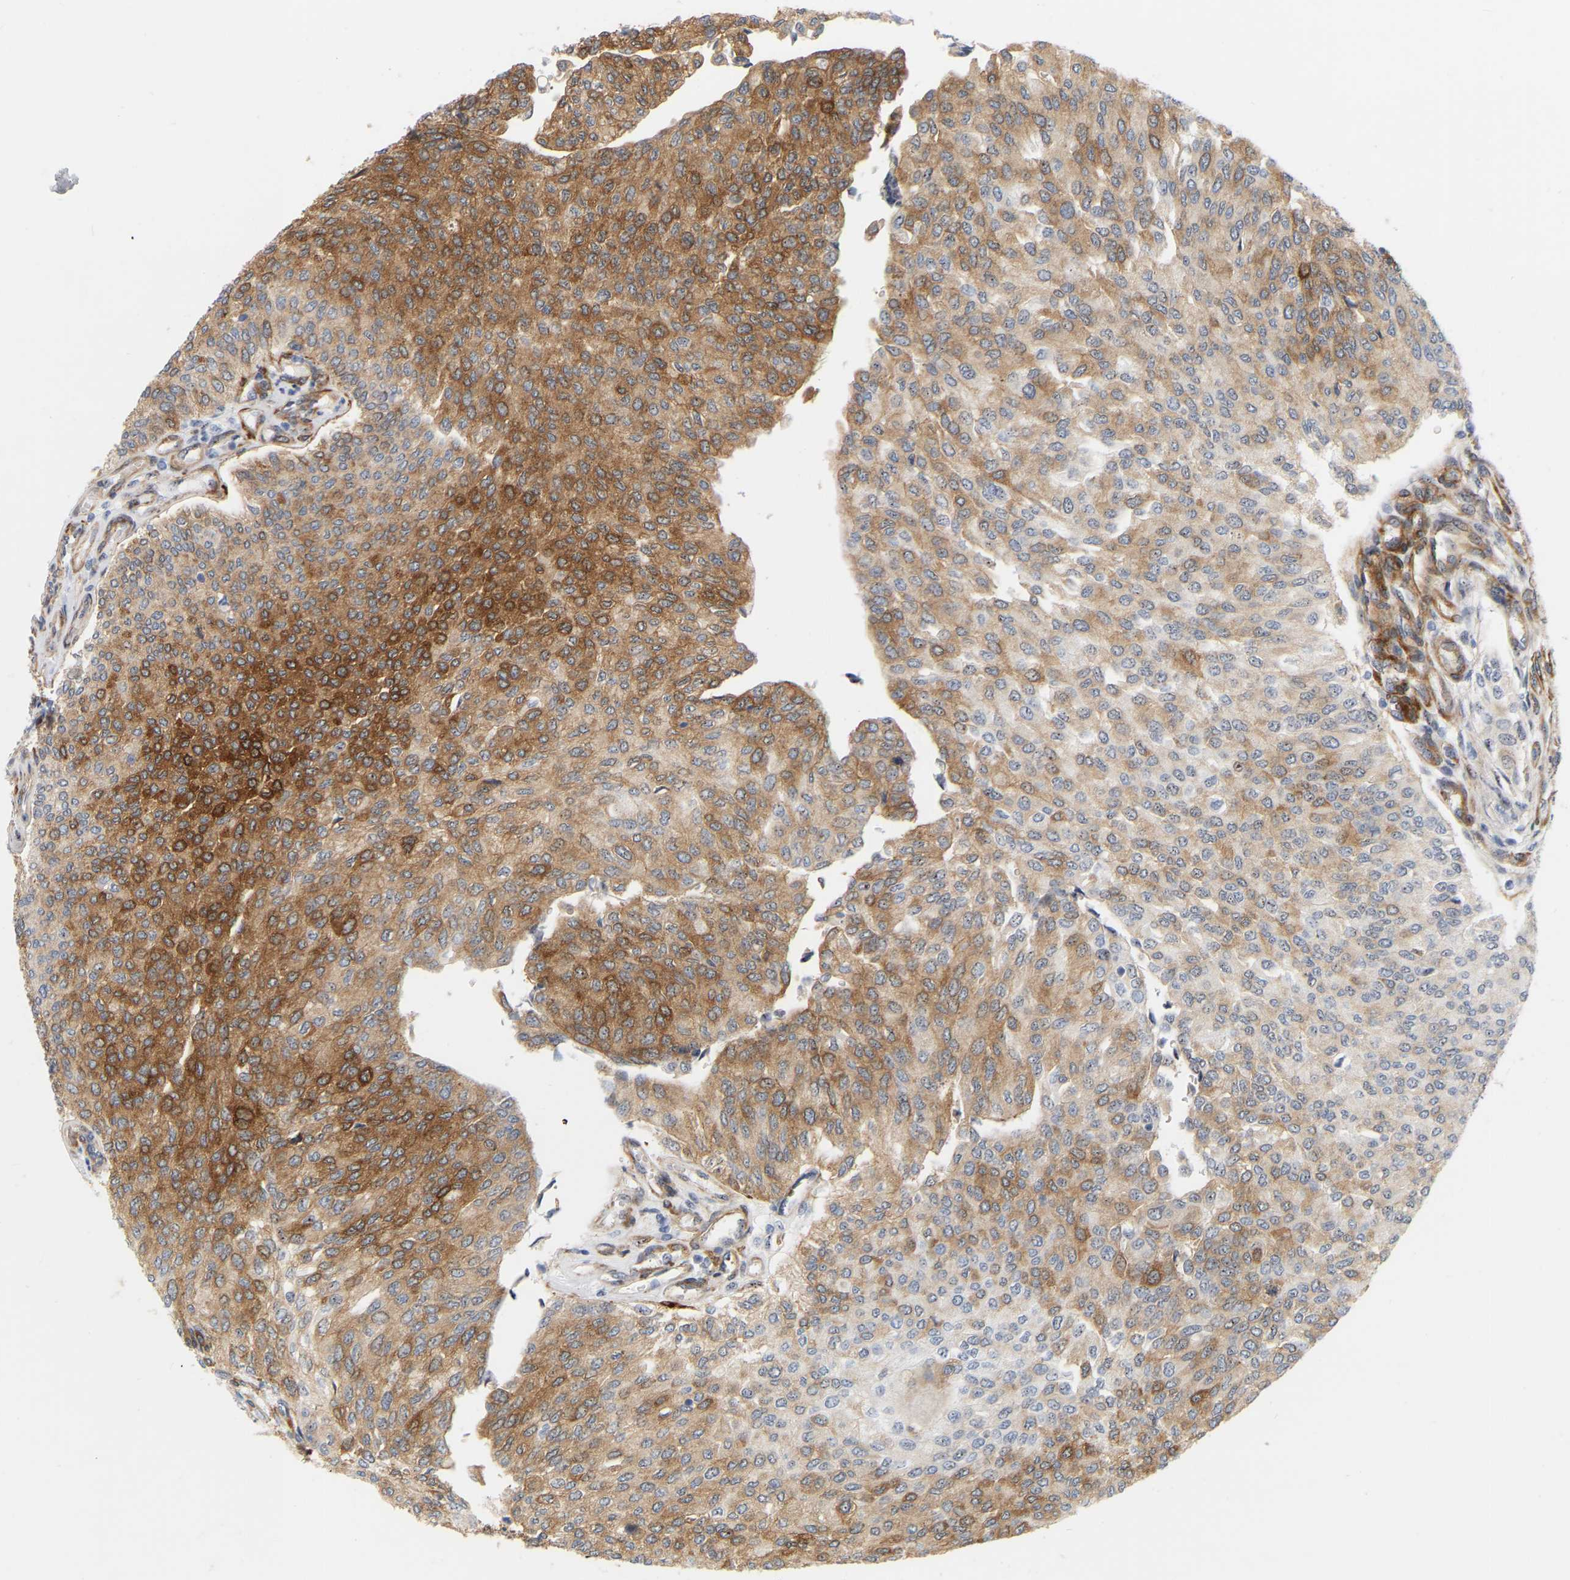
{"staining": {"intensity": "strong", "quantity": ">75%", "location": "cytoplasmic/membranous"}, "tissue": "urothelial cancer", "cell_type": "Tumor cells", "image_type": "cancer", "snomed": [{"axis": "morphology", "description": "Urothelial carcinoma, Low grade"}, {"axis": "topography", "description": "Urinary bladder"}], "caption": "Immunohistochemical staining of human low-grade urothelial carcinoma displays high levels of strong cytoplasmic/membranous staining in about >75% of tumor cells. (brown staining indicates protein expression, while blue staining denotes nuclei).", "gene": "RAPH1", "patient": {"sex": "female", "age": 79}}